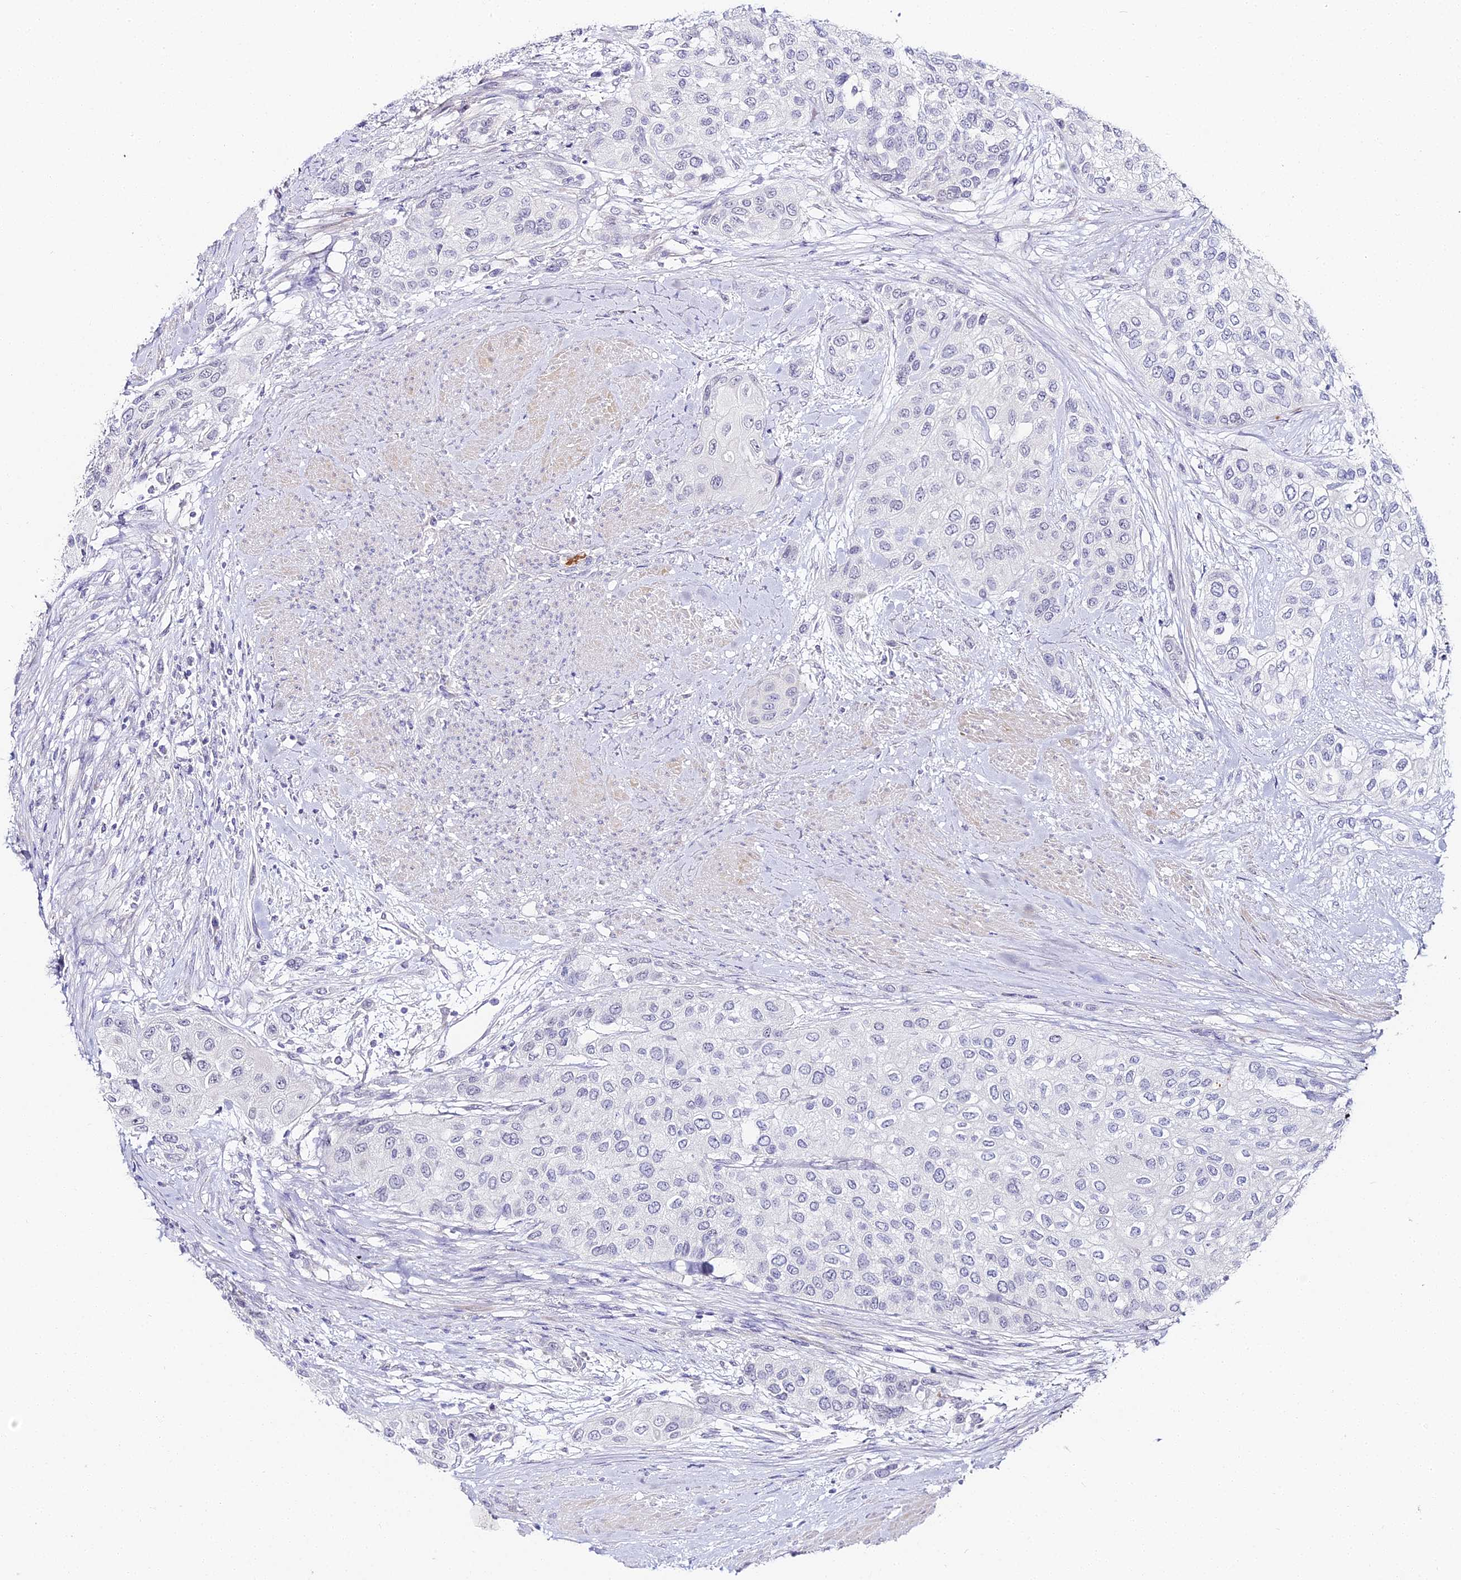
{"staining": {"intensity": "negative", "quantity": "none", "location": "none"}, "tissue": "urothelial cancer", "cell_type": "Tumor cells", "image_type": "cancer", "snomed": [{"axis": "morphology", "description": "Normal tissue, NOS"}, {"axis": "morphology", "description": "Urothelial carcinoma, High grade"}, {"axis": "topography", "description": "Vascular tissue"}, {"axis": "topography", "description": "Urinary bladder"}], "caption": "Photomicrograph shows no protein staining in tumor cells of urothelial carcinoma (high-grade) tissue.", "gene": "ALPG", "patient": {"sex": "female", "age": 56}}